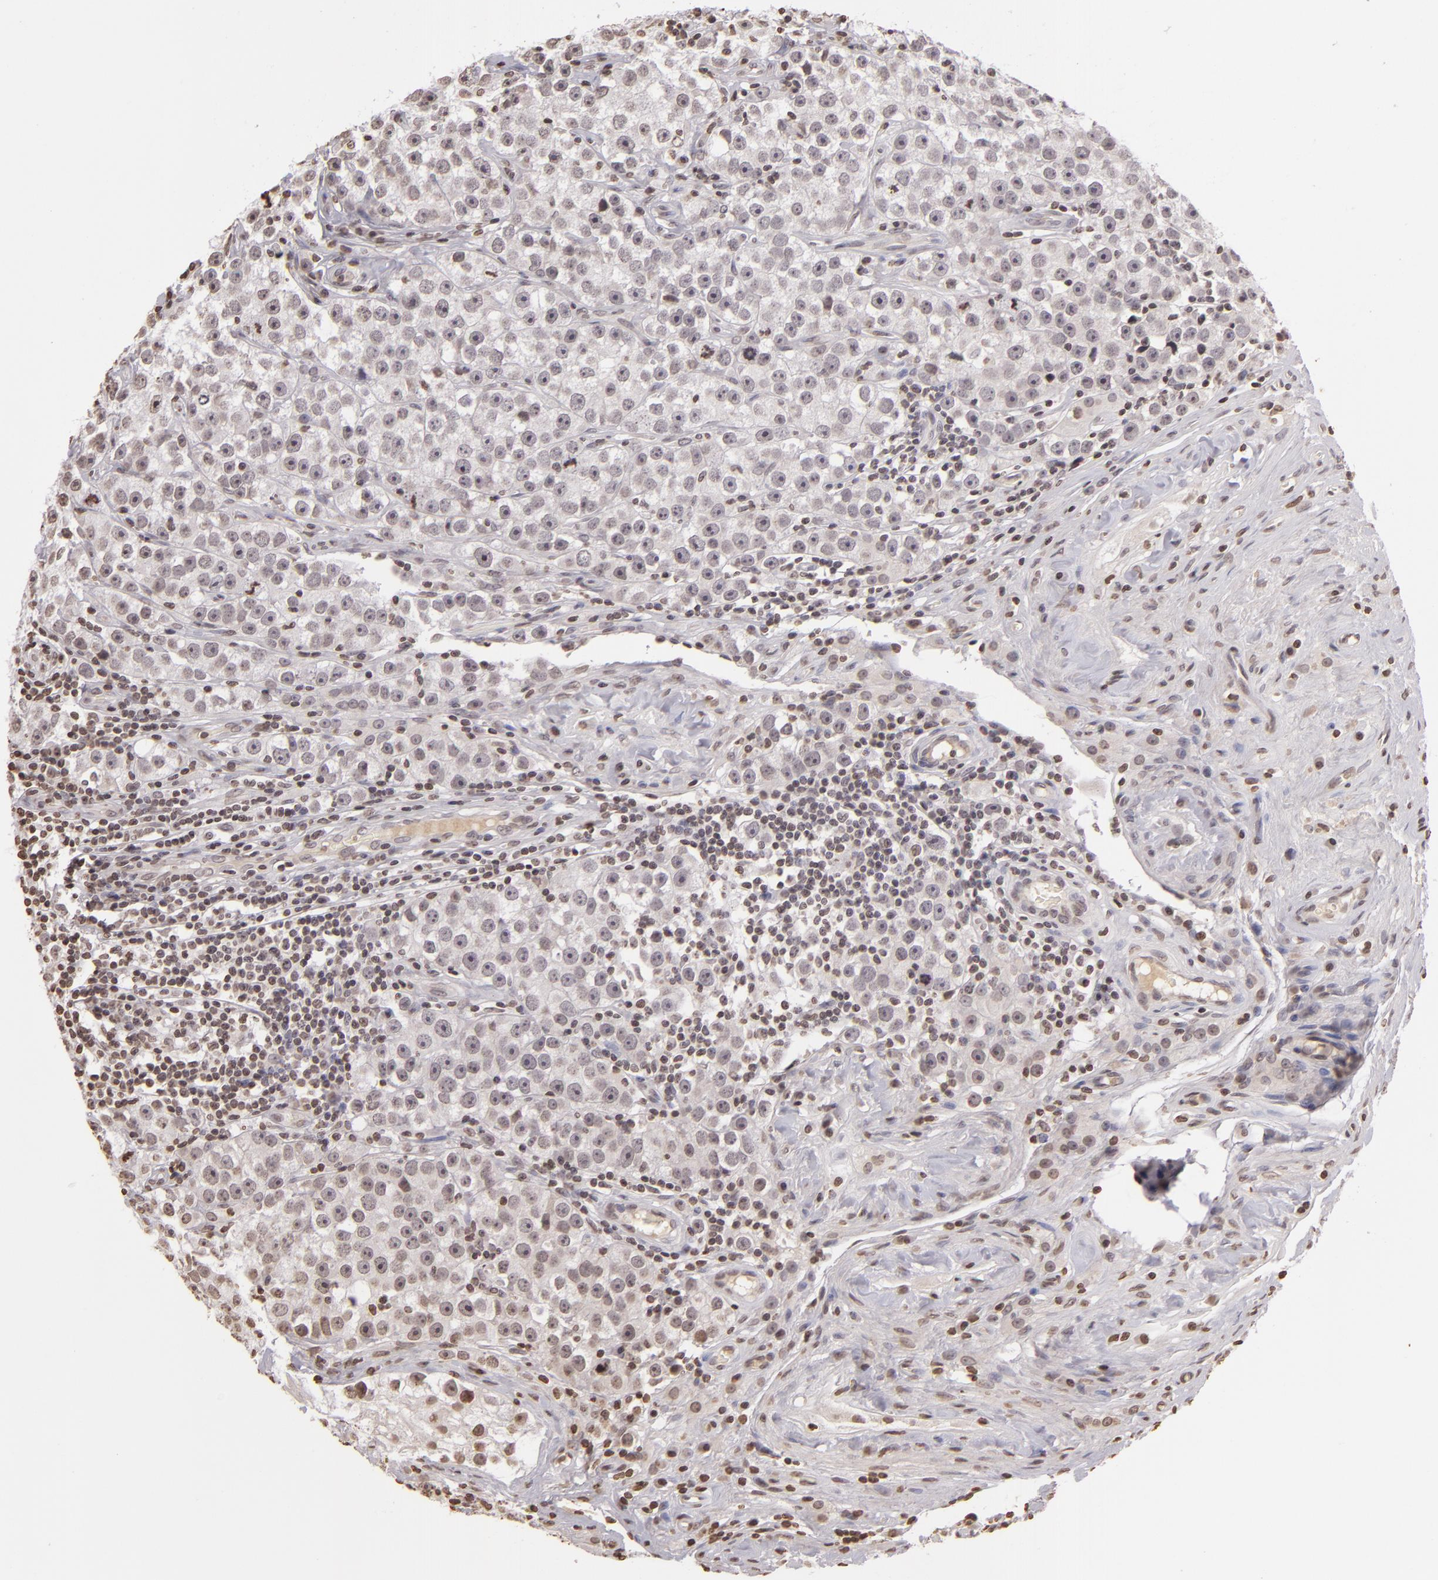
{"staining": {"intensity": "negative", "quantity": "none", "location": "none"}, "tissue": "testis cancer", "cell_type": "Tumor cells", "image_type": "cancer", "snomed": [{"axis": "morphology", "description": "Seminoma, NOS"}, {"axis": "topography", "description": "Testis"}], "caption": "Tumor cells show no significant positivity in seminoma (testis).", "gene": "THRB", "patient": {"sex": "male", "age": 32}}